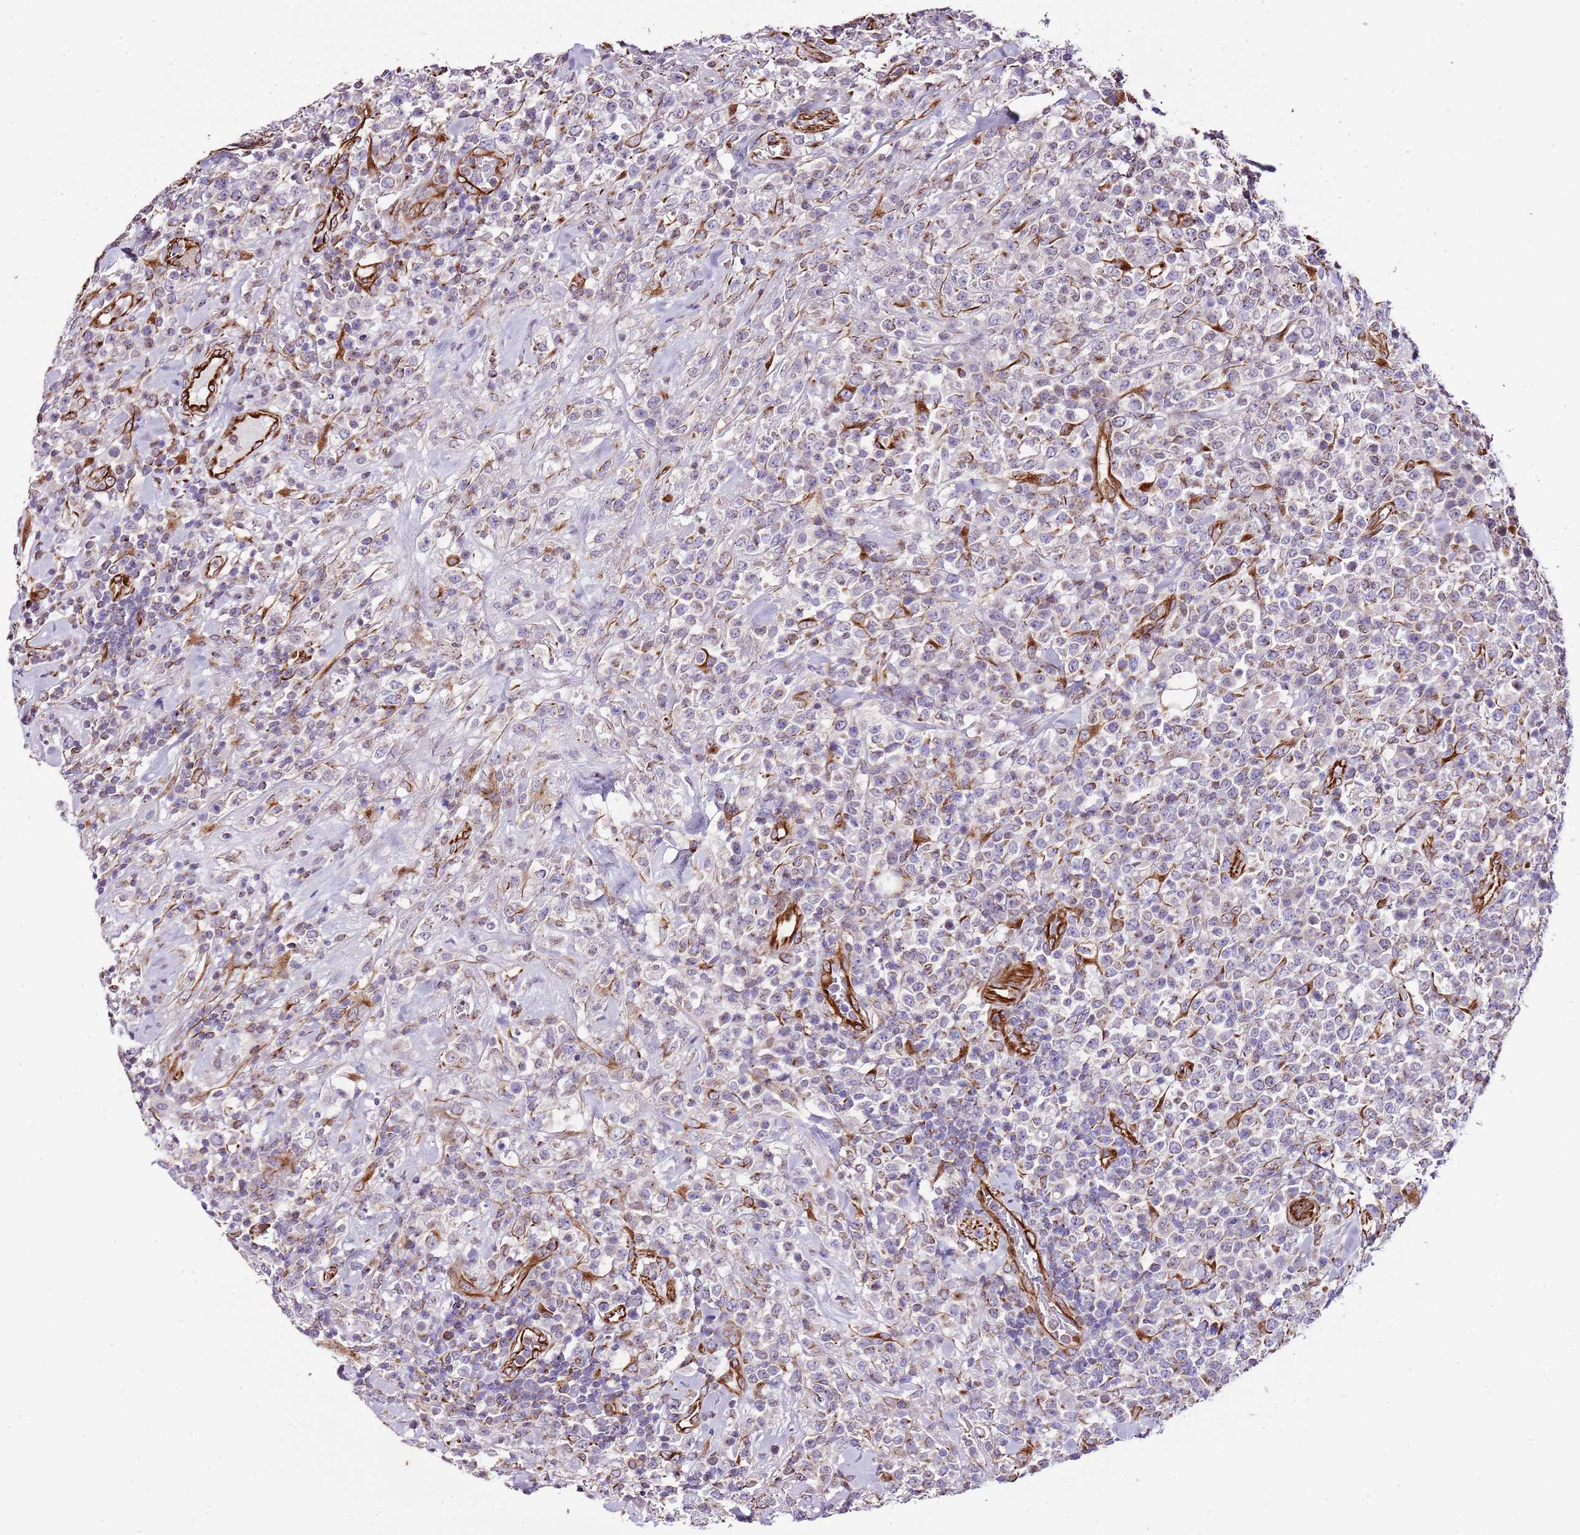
{"staining": {"intensity": "moderate", "quantity": "25%-75%", "location": "cytoplasmic/membranous"}, "tissue": "lymphoma", "cell_type": "Tumor cells", "image_type": "cancer", "snomed": [{"axis": "morphology", "description": "Malignant lymphoma, non-Hodgkin's type, High grade"}, {"axis": "topography", "description": "Colon"}], "caption": "Malignant lymphoma, non-Hodgkin's type (high-grade) was stained to show a protein in brown. There is medium levels of moderate cytoplasmic/membranous expression in approximately 25%-75% of tumor cells.", "gene": "ZNF786", "patient": {"sex": "female", "age": 53}}